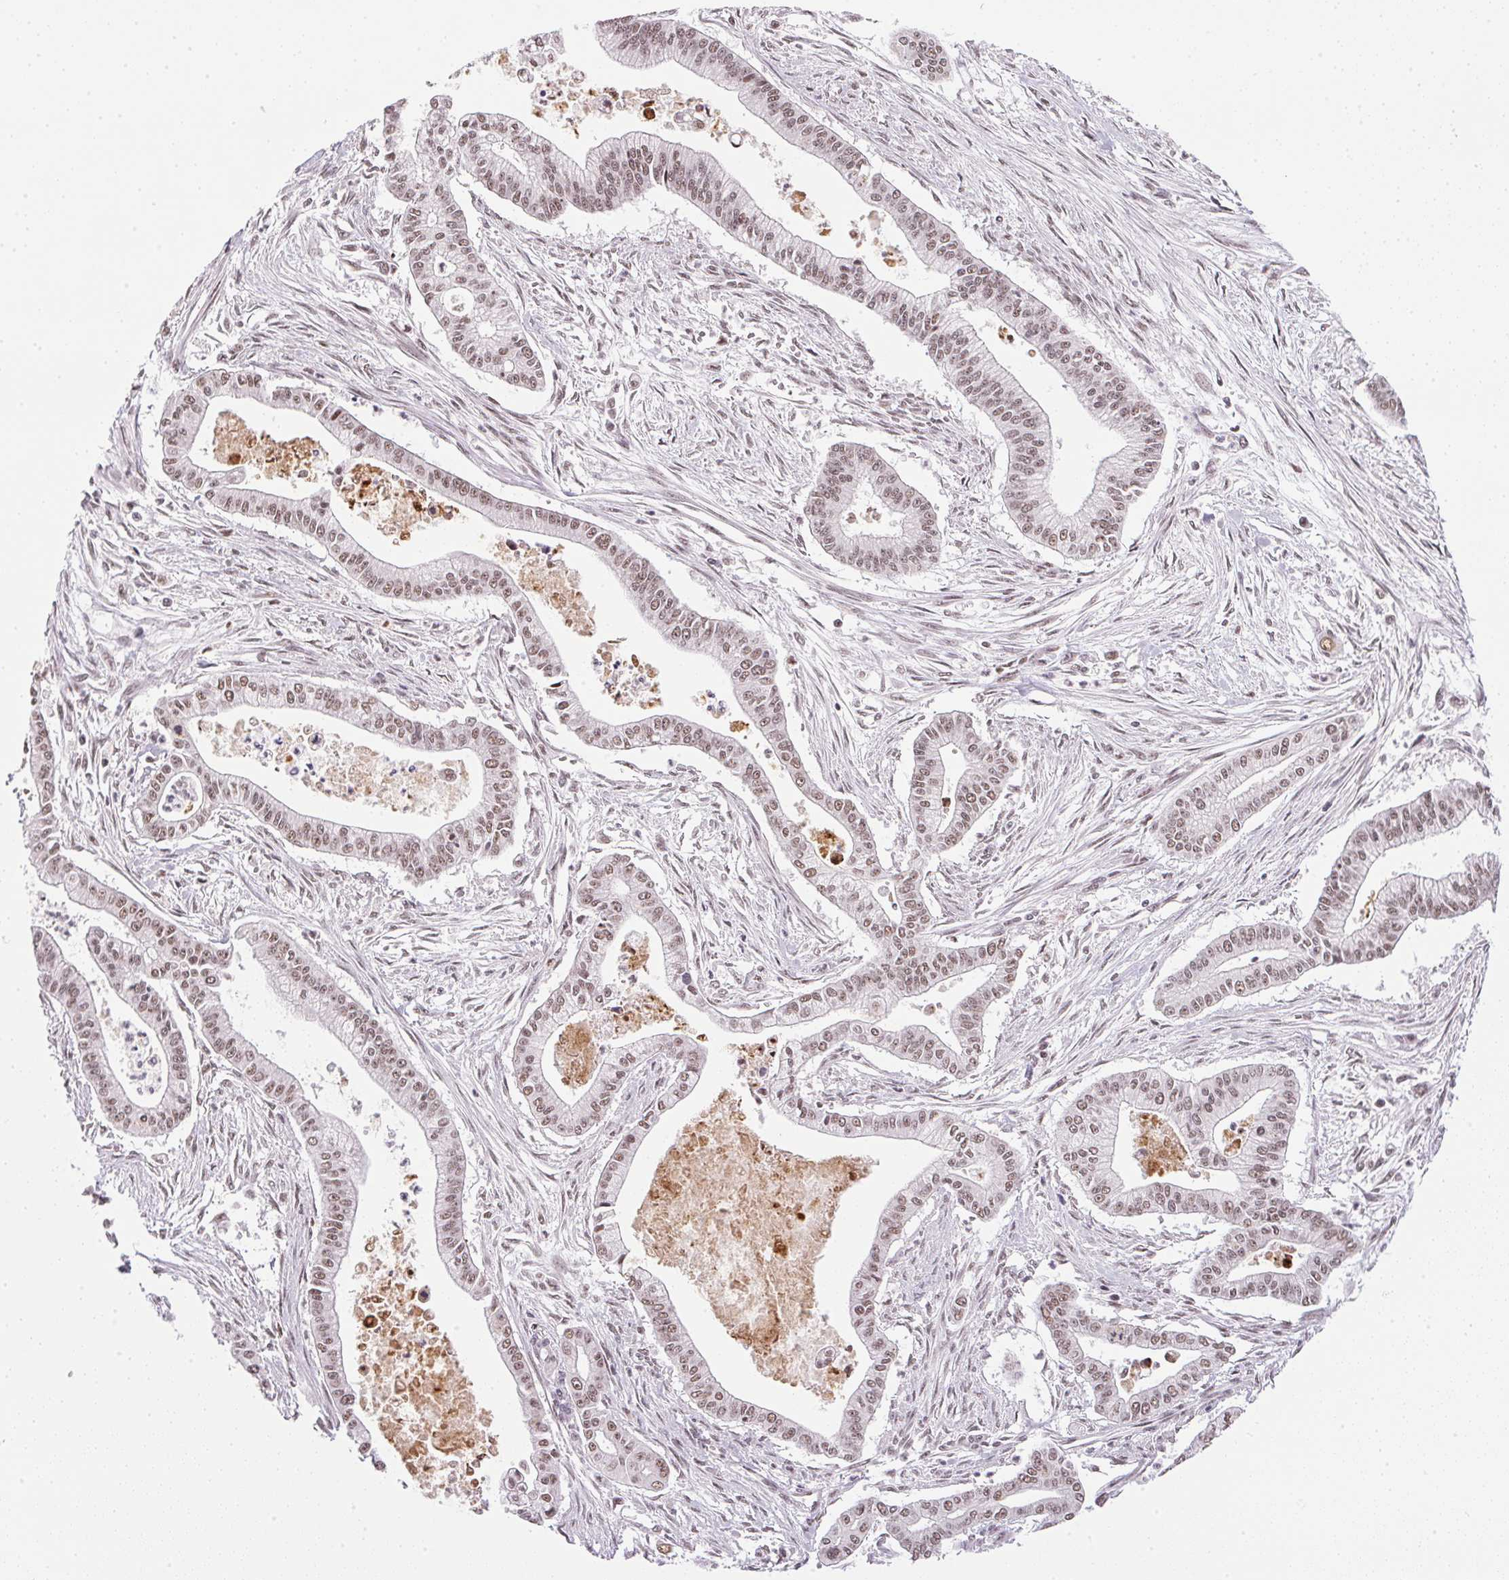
{"staining": {"intensity": "weak", "quantity": ">75%", "location": "nuclear"}, "tissue": "pancreatic cancer", "cell_type": "Tumor cells", "image_type": "cancer", "snomed": [{"axis": "morphology", "description": "Adenocarcinoma, NOS"}, {"axis": "topography", "description": "Pancreas"}], "caption": "Immunohistochemistry (IHC) image of human adenocarcinoma (pancreatic) stained for a protein (brown), which displays low levels of weak nuclear staining in approximately >75% of tumor cells.", "gene": "SRSF7", "patient": {"sex": "female", "age": 65}}